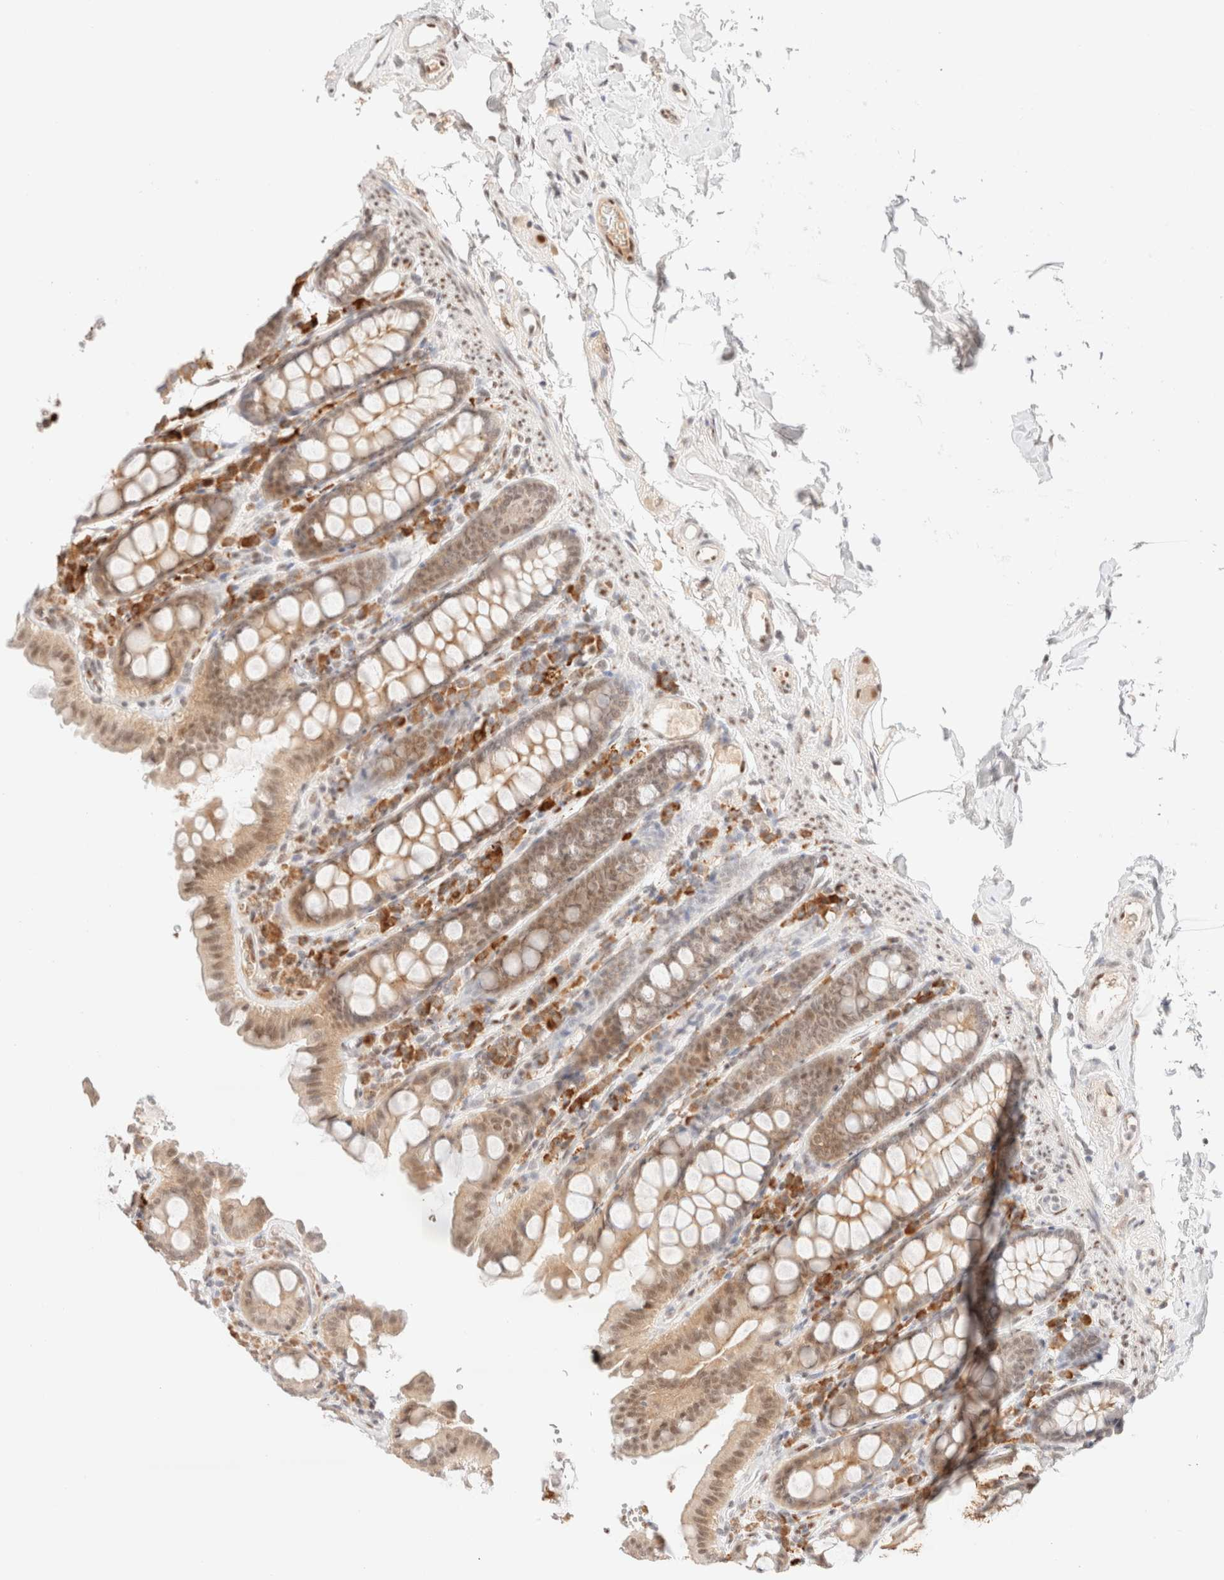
{"staining": {"intensity": "weak", "quantity": ">75%", "location": "nuclear"}, "tissue": "colon", "cell_type": "Endothelial cells", "image_type": "normal", "snomed": [{"axis": "morphology", "description": "Normal tissue, NOS"}, {"axis": "topography", "description": "Colon"}, {"axis": "topography", "description": "Peripheral nerve tissue"}], "caption": "Immunohistochemical staining of unremarkable human colon demonstrates low levels of weak nuclear positivity in about >75% of endothelial cells. Nuclei are stained in blue.", "gene": "CIC", "patient": {"sex": "female", "age": 61}}